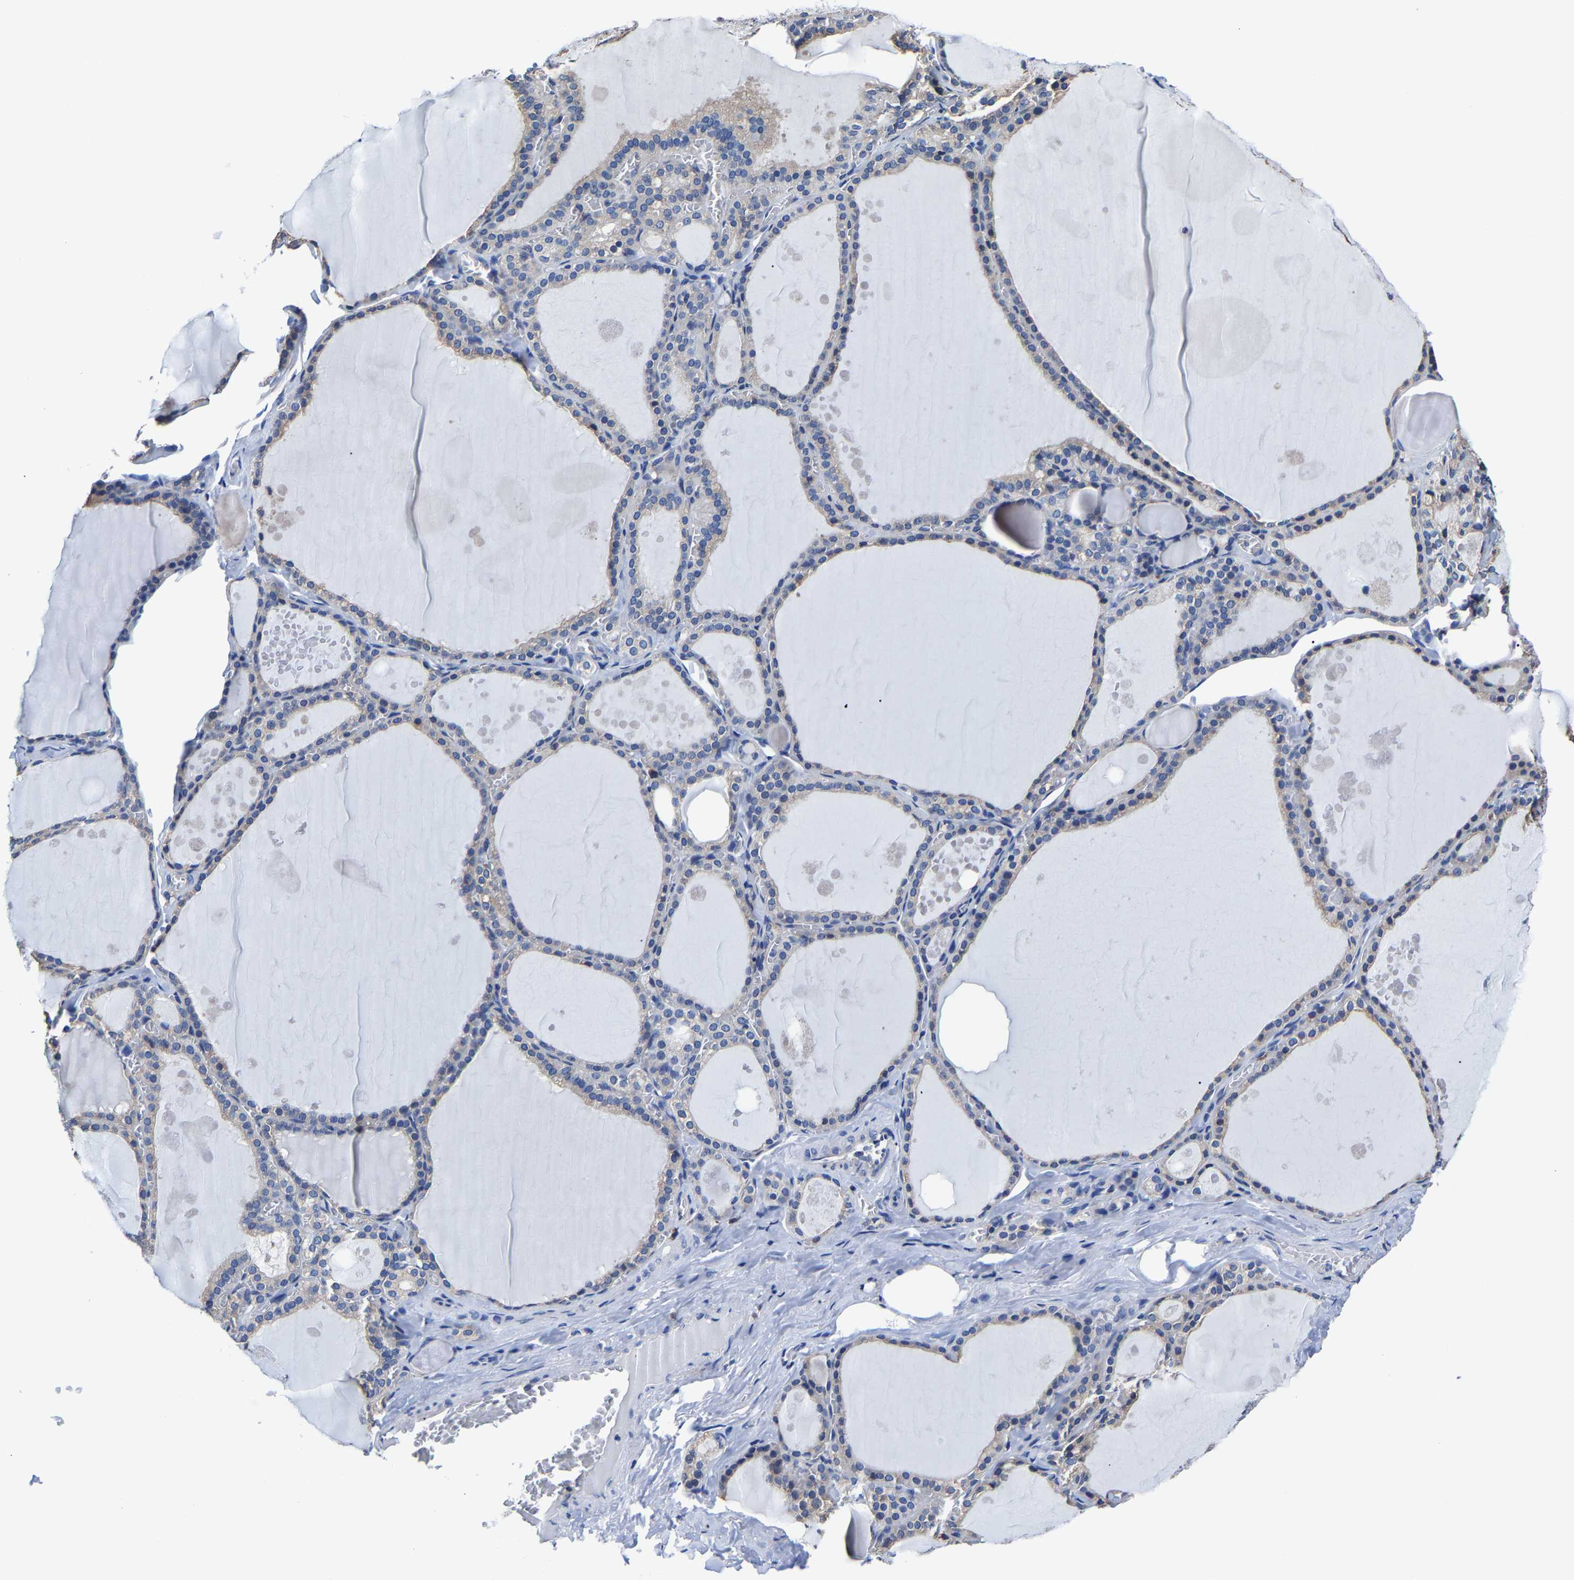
{"staining": {"intensity": "negative", "quantity": "none", "location": "none"}, "tissue": "thyroid gland", "cell_type": "Glandular cells", "image_type": "normal", "snomed": [{"axis": "morphology", "description": "Normal tissue, NOS"}, {"axis": "topography", "description": "Thyroid gland"}], "caption": "Immunohistochemical staining of benign human thyroid gland reveals no significant expression in glandular cells.", "gene": "SRPK2", "patient": {"sex": "male", "age": 56}}